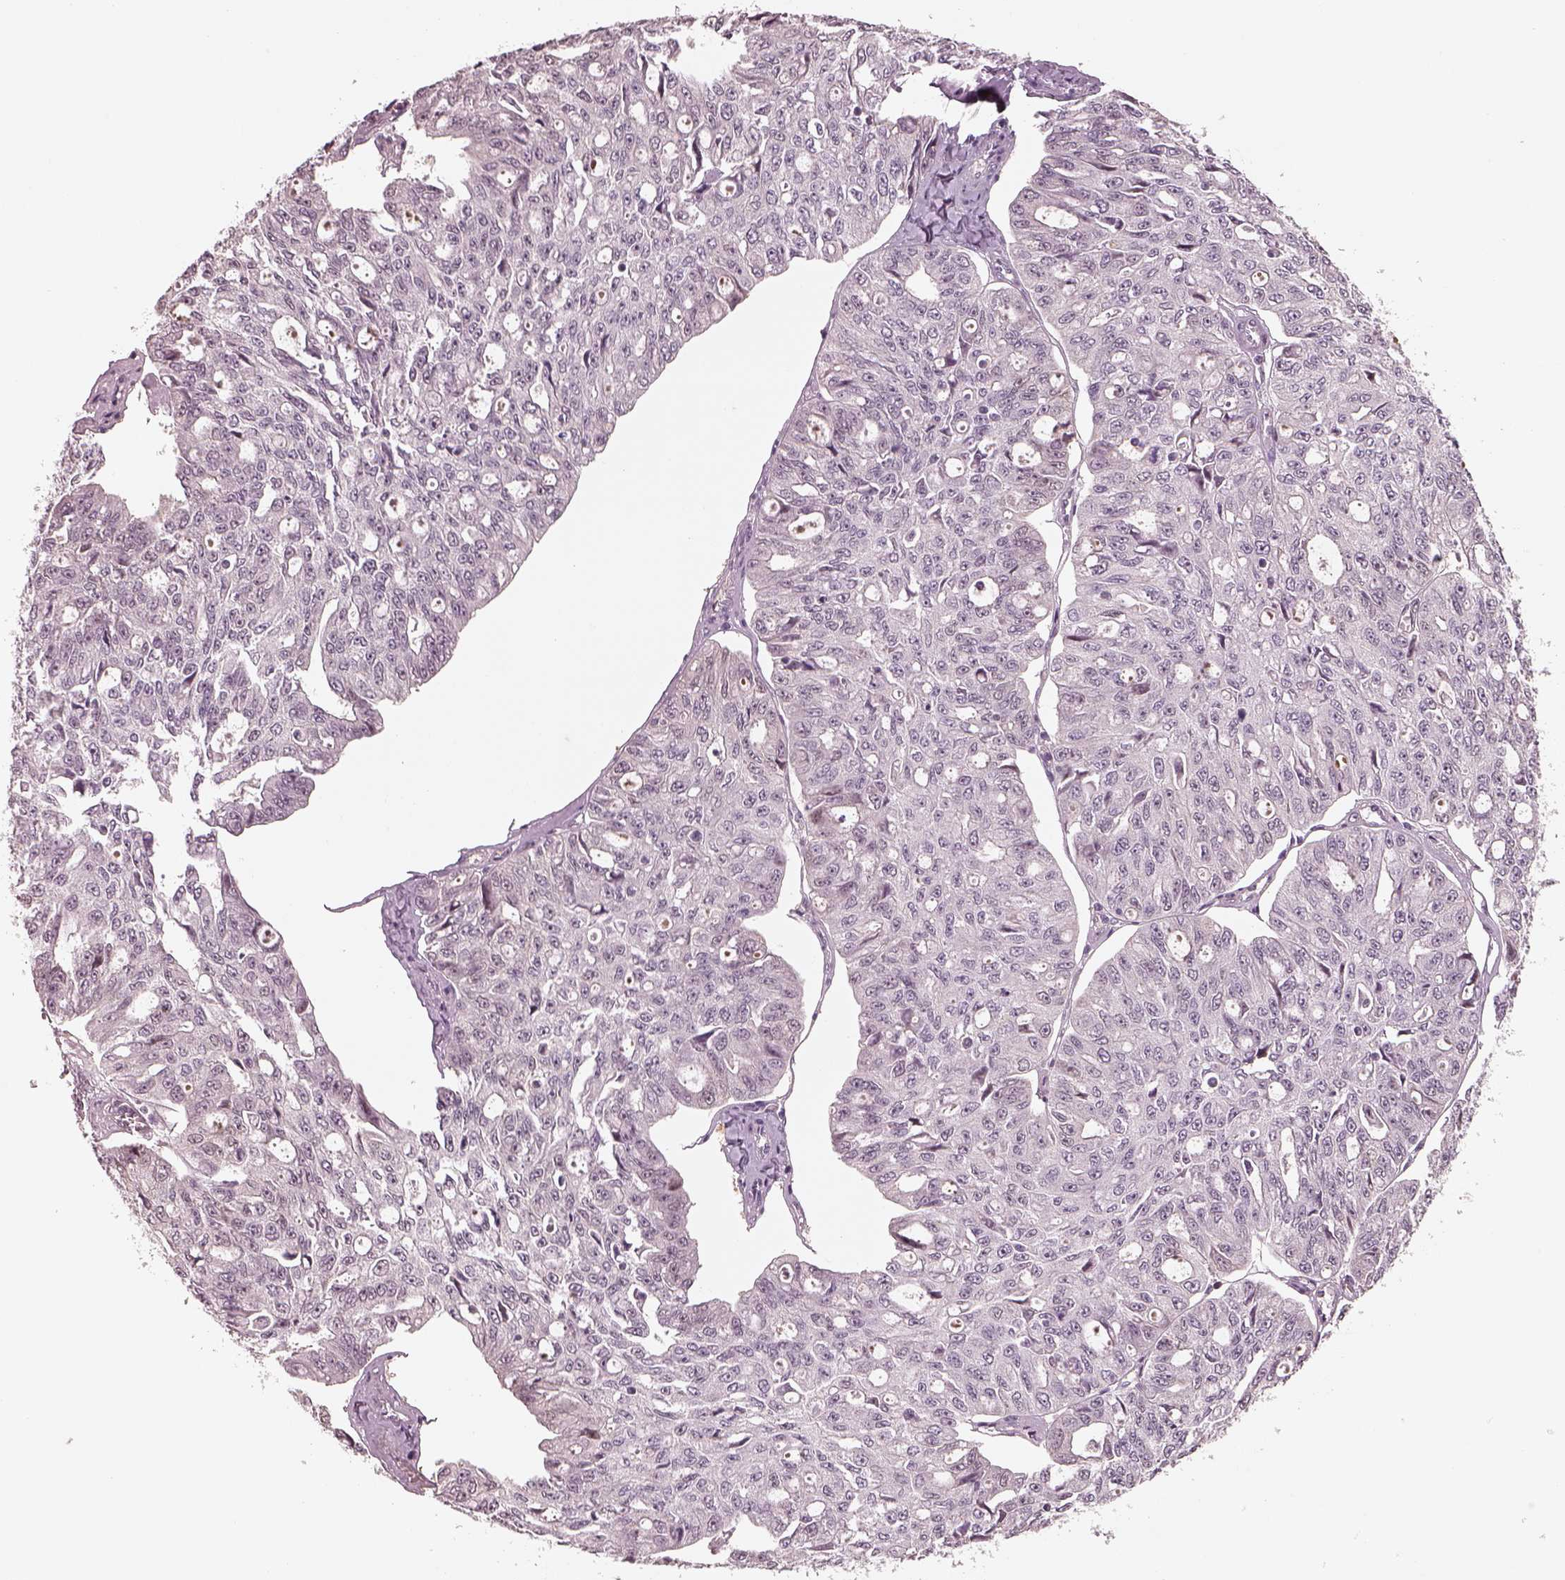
{"staining": {"intensity": "negative", "quantity": "none", "location": "none"}, "tissue": "ovarian cancer", "cell_type": "Tumor cells", "image_type": "cancer", "snomed": [{"axis": "morphology", "description": "Carcinoma, endometroid"}, {"axis": "topography", "description": "Ovary"}], "caption": "Immunohistochemistry (IHC) of ovarian endometroid carcinoma displays no positivity in tumor cells.", "gene": "EGR4", "patient": {"sex": "female", "age": 65}}